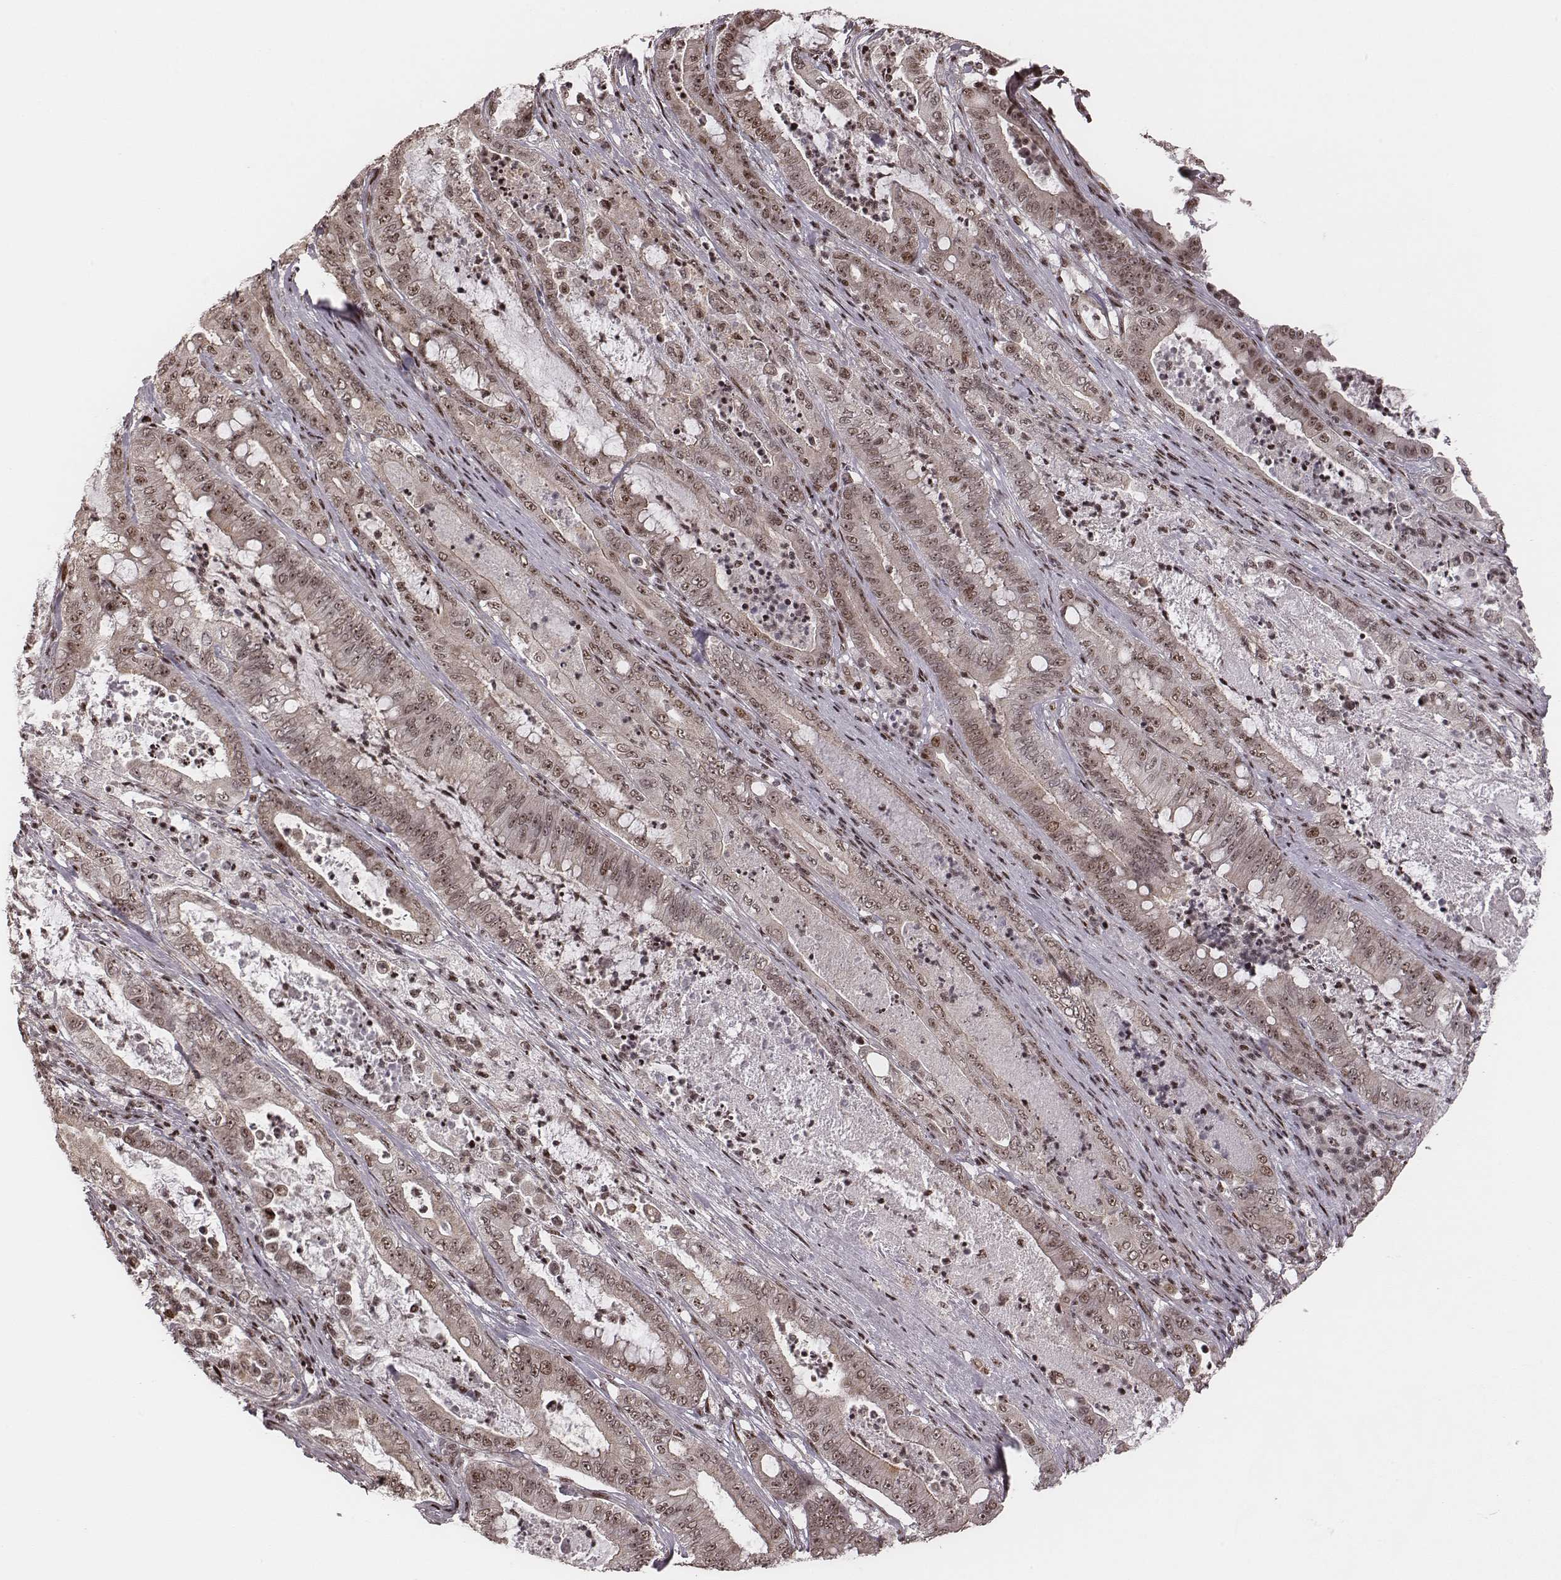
{"staining": {"intensity": "weak", "quantity": "25%-75%", "location": "nuclear"}, "tissue": "pancreatic cancer", "cell_type": "Tumor cells", "image_type": "cancer", "snomed": [{"axis": "morphology", "description": "Adenocarcinoma, NOS"}, {"axis": "topography", "description": "Pancreas"}], "caption": "Protein staining by immunohistochemistry (IHC) shows weak nuclear expression in approximately 25%-75% of tumor cells in adenocarcinoma (pancreatic).", "gene": "VRK3", "patient": {"sex": "male", "age": 71}}